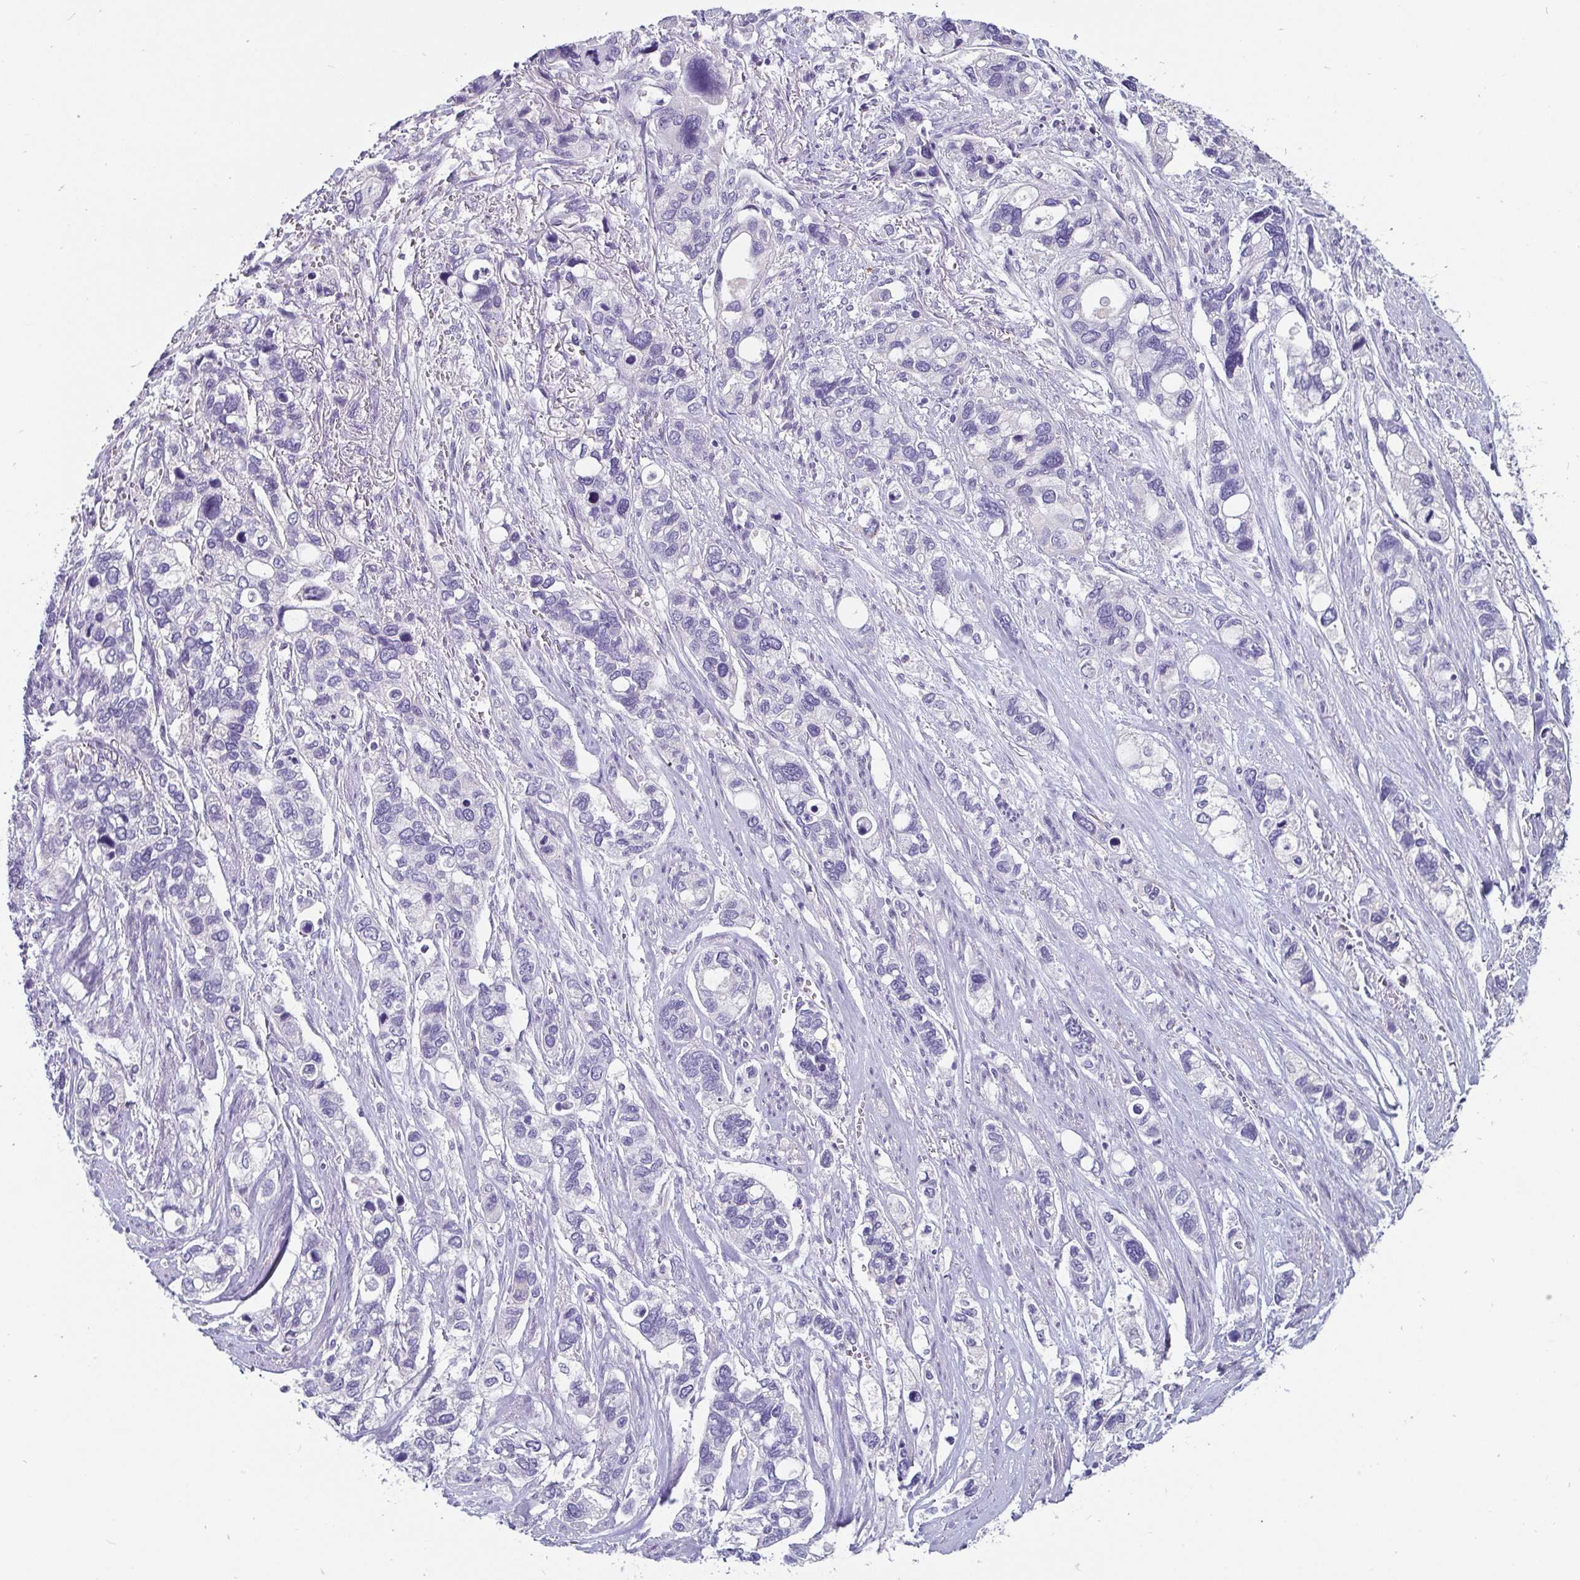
{"staining": {"intensity": "negative", "quantity": "none", "location": "none"}, "tissue": "stomach cancer", "cell_type": "Tumor cells", "image_type": "cancer", "snomed": [{"axis": "morphology", "description": "Adenocarcinoma, NOS"}, {"axis": "topography", "description": "Stomach, upper"}], "caption": "IHC of adenocarcinoma (stomach) exhibits no expression in tumor cells. Brightfield microscopy of IHC stained with DAB (3,3'-diaminobenzidine) (brown) and hematoxylin (blue), captured at high magnification.", "gene": "ADAMTS6", "patient": {"sex": "female", "age": 81}}